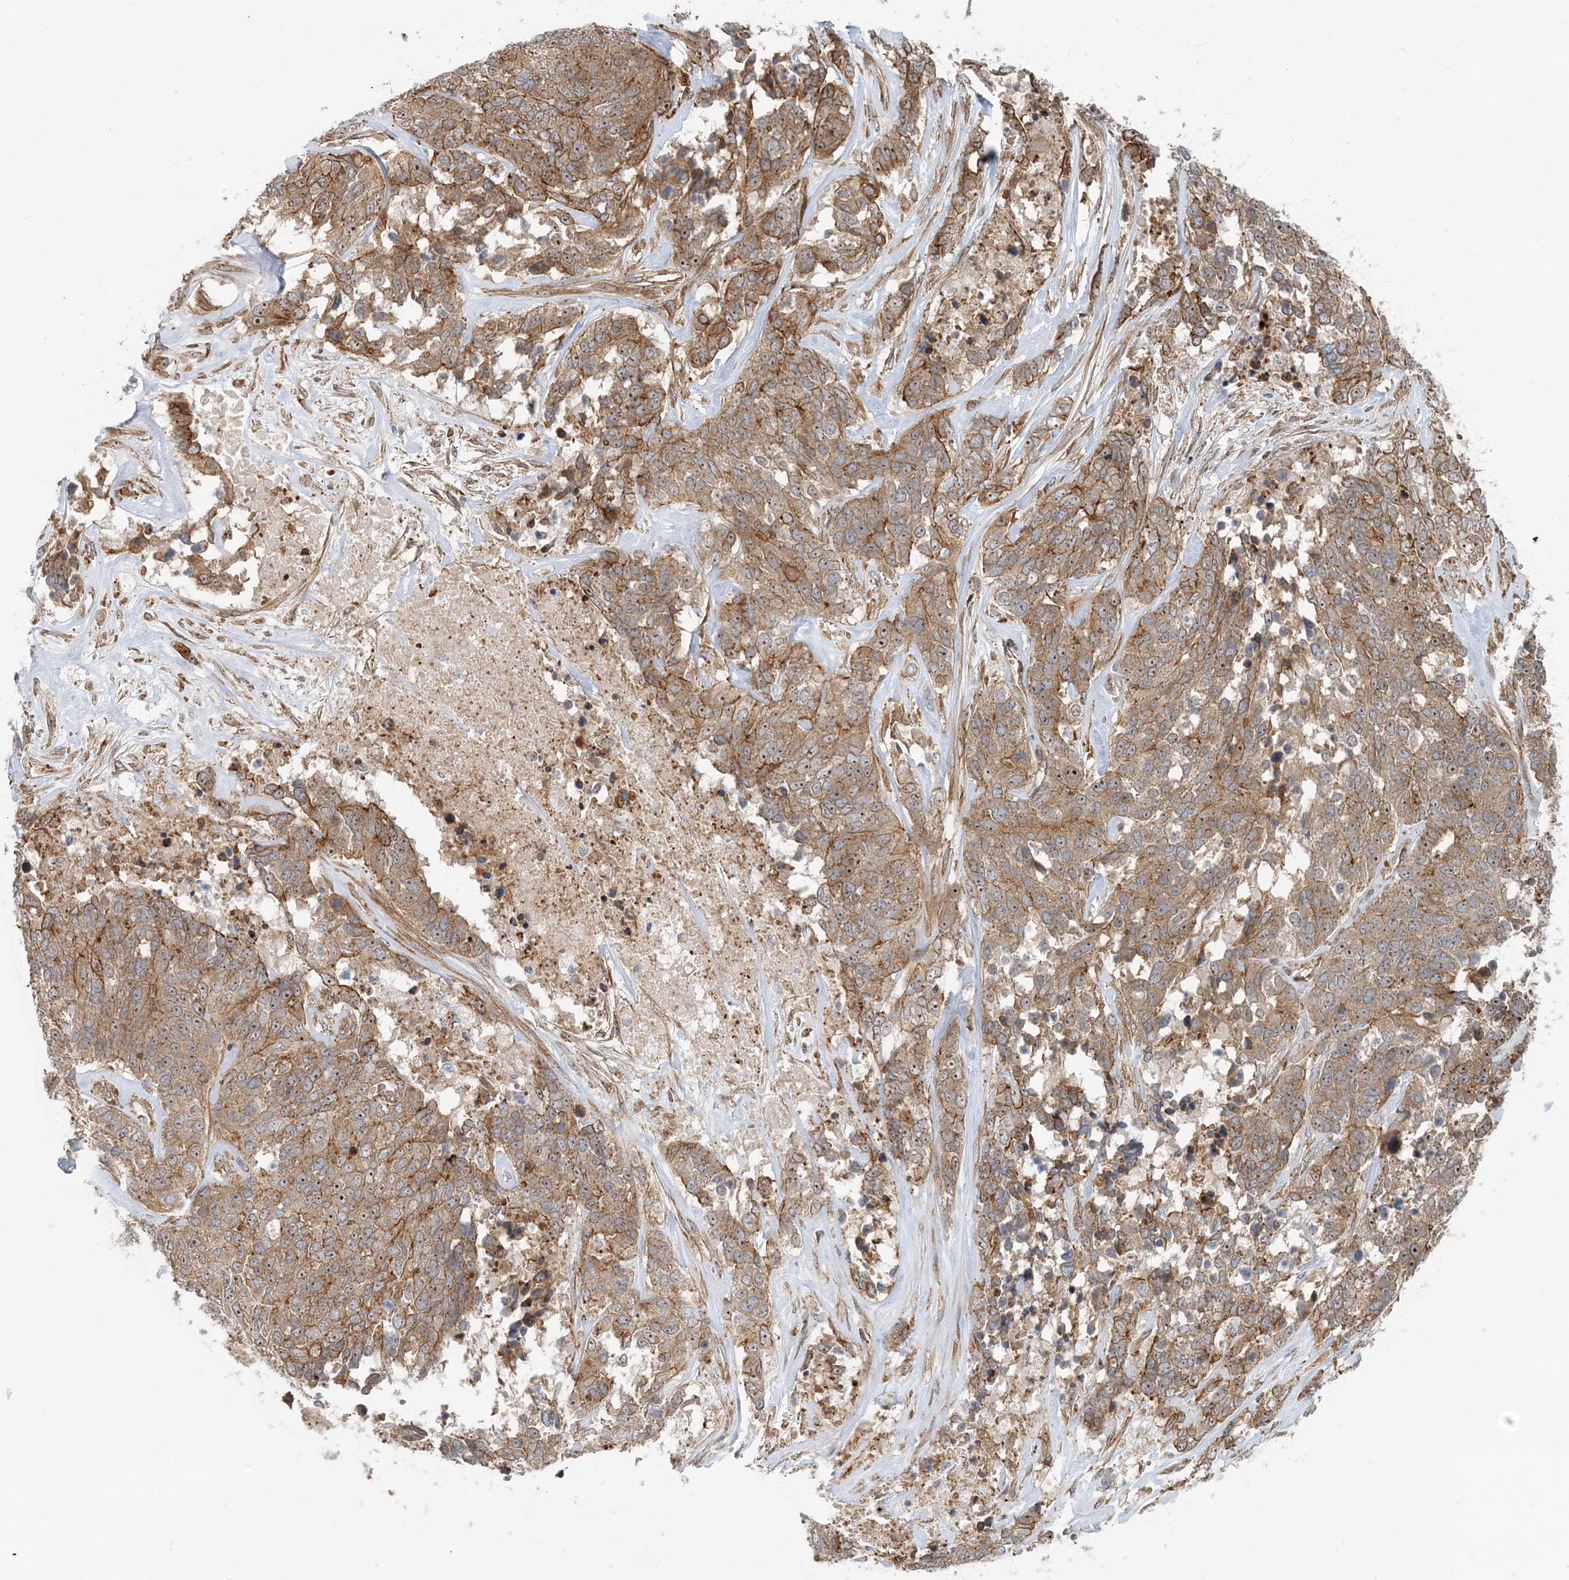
{"staining": {"intensity": "moderate", "quantity": ">75%", "location": "cytoplasmic/membranous,nuclear"}, "tissue": "ovarian cancer", "cell_type": "Tumor cells", "image_type": "cancer", "snomed": [{"axis": "morphology", "description": "Cystadenocarcinoma, serous, NOS"}, {"axis": "topography", "description": "Ovary"}], "caption": "Protein staining of ovarian serous cystadenocarcinoma tissue demonstrates moderate cytoplasmic/membranous and nuclear staining in about >75% of tumor cells. Using DAB (3,3'-diaminobenzidine) (brown) and hematoxylin (blue) stains, captured at high magnification using brightfield microscopy.", "gene": "MYL5", "patient": {"sex": "female", "age": 44}}